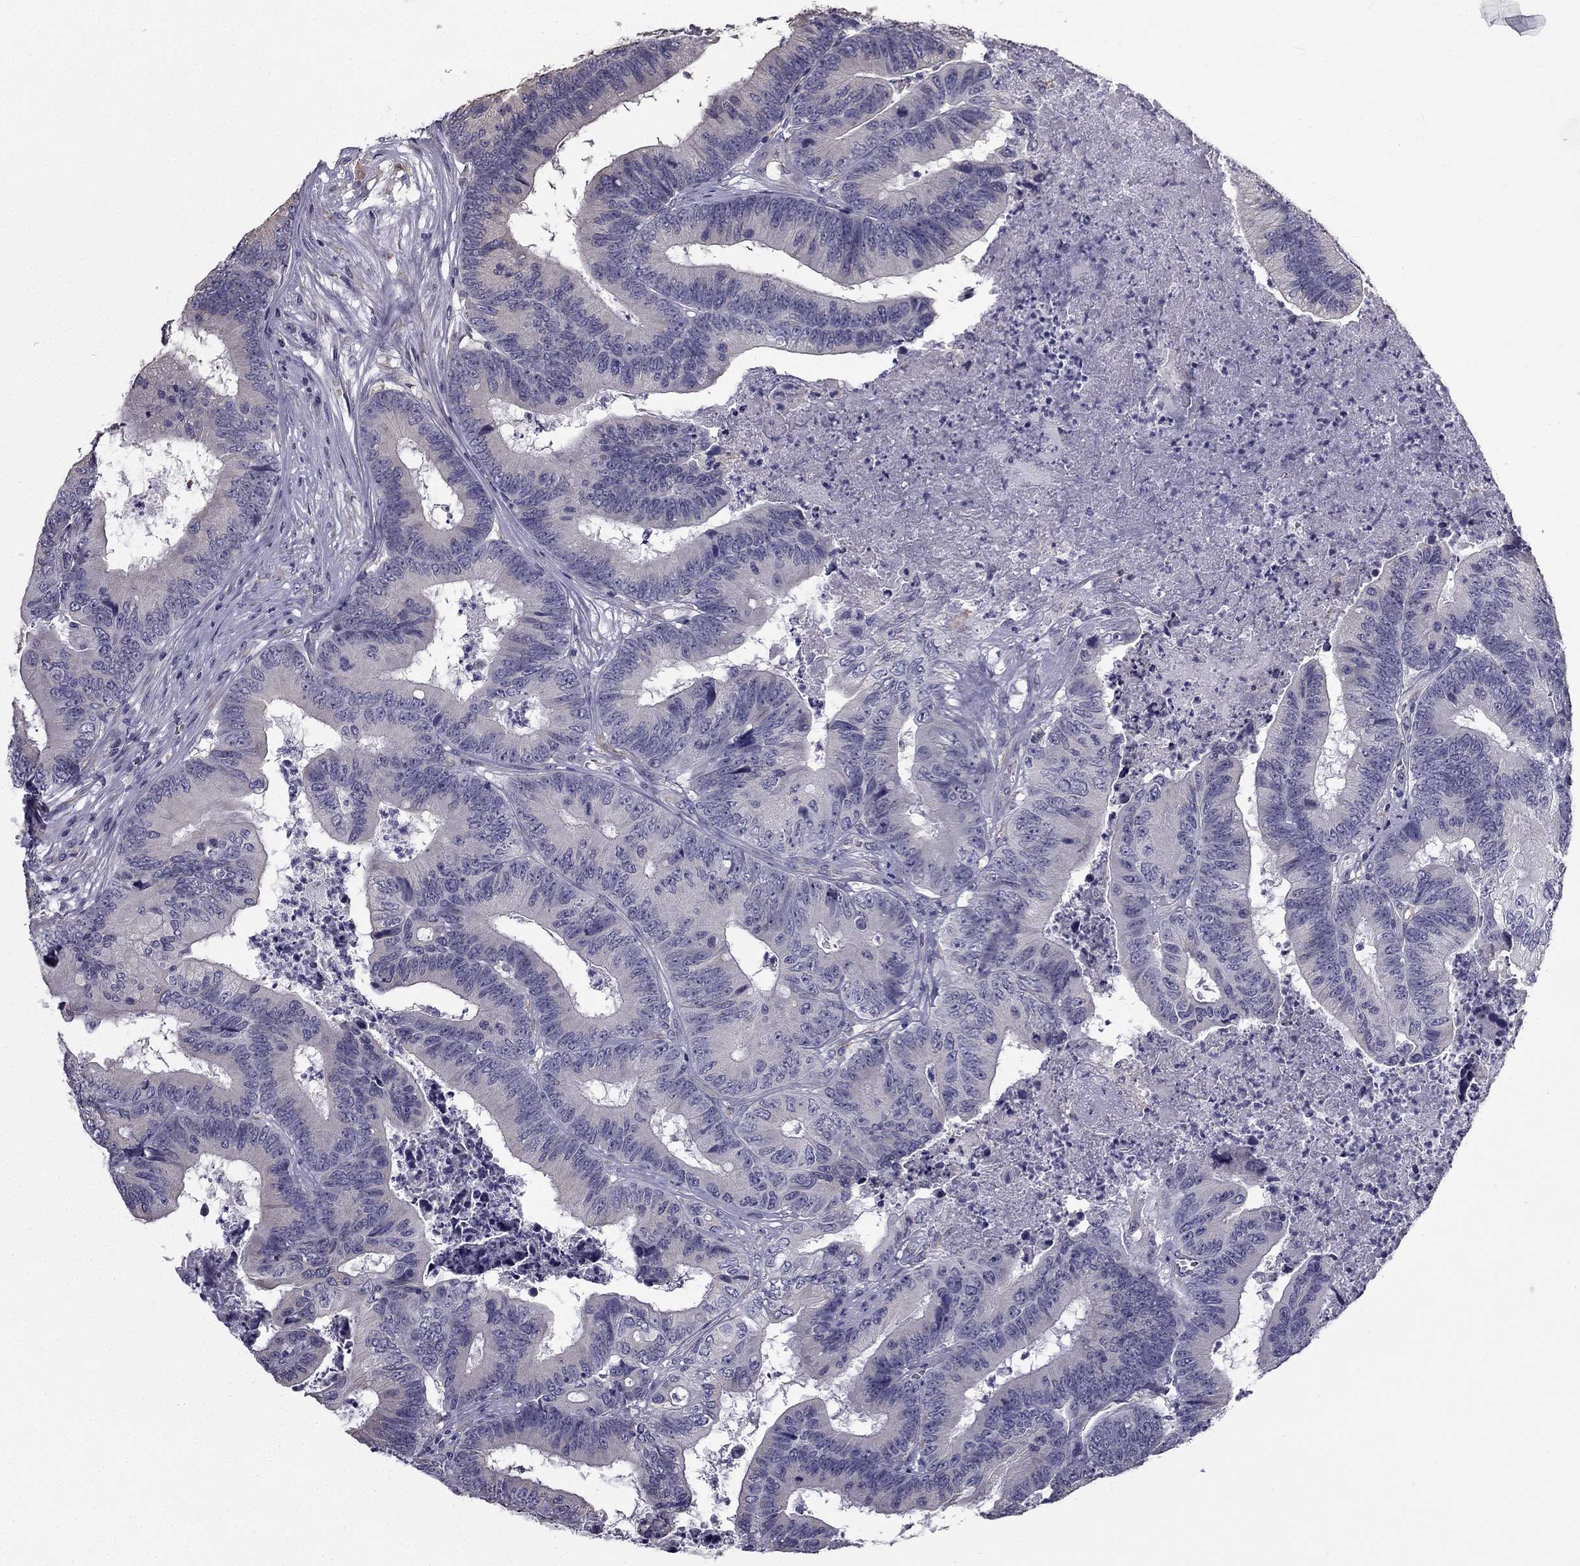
{"staining": {"intensity": "negative", "quantity": "none", "location": "none"}, "tissue": "colorectal cancer", "cell_type": "Tumor cells", "image_type": "cancer", "snomed": [{"axis": "morphology", "description": "Adenocarcinoma, NOS"}, {"axis": "topography", "description": "Colon"}], "caption": "Protein analysis of colorectal cancer displays no significant staining in tumor cells. (DAB (3,3'-diaminobenzidine) IHC with hematoxylin counter stain).", "gene": "CCDC40", "patient": {"sex": "male", "age": 84}}